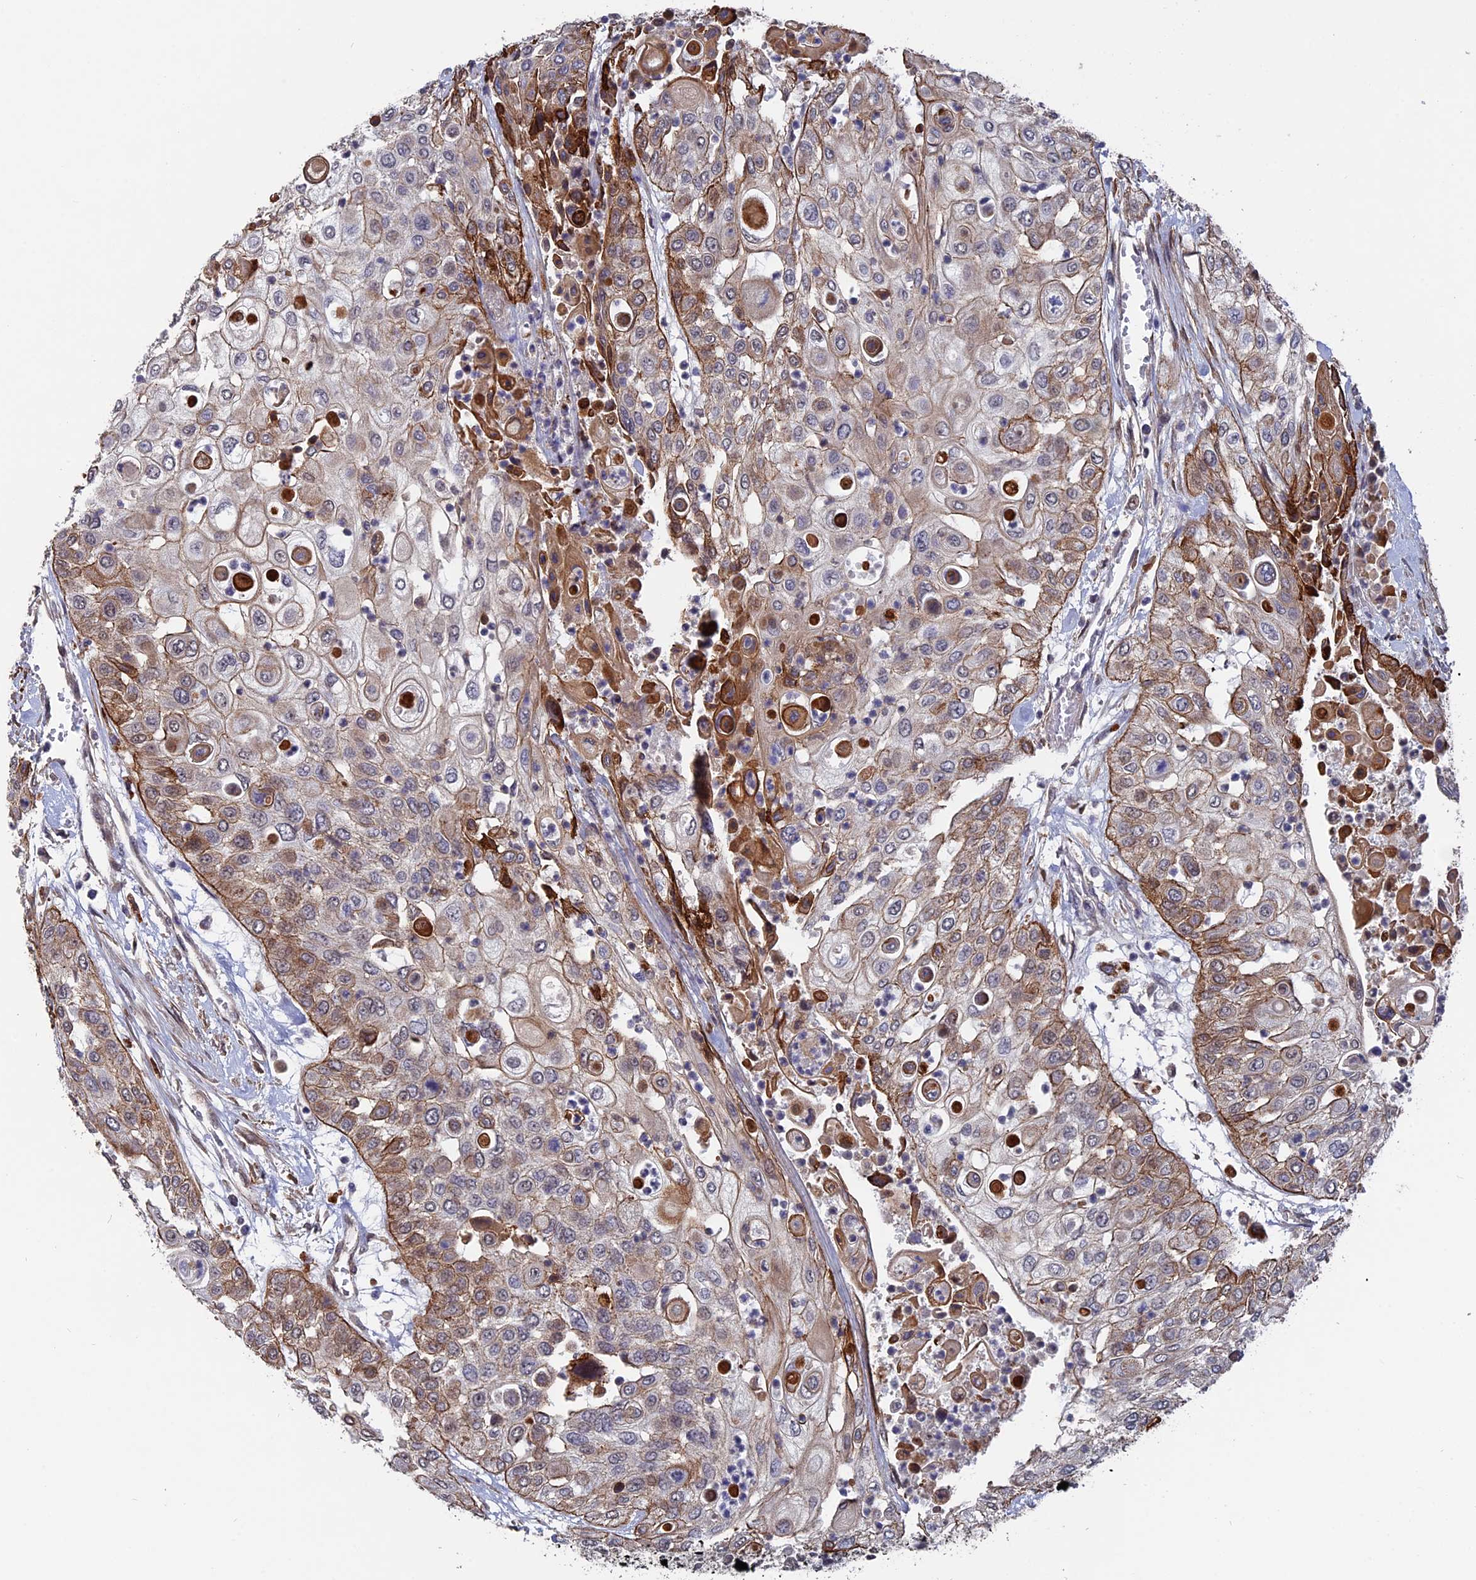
{"staining": {"intensity": "moderate", "quantity": "25%-75%", "location": "cytoplasmic/membranous"}, "tissue": "urothelial cancer", "cell_type": "Tumor cells", "image_type": "cancer", "snomed": [{"axis": "morphology", "description": "Urothelial carcinoma, High grade"}, {"axis": "topography", "description": "Urinary bladder"}], "caption": "About 25%-75% of tumor cells in urothelial cancer show moderate cytoplasmic/membranous protein expression as visualized by brown immunohistochemical staining.", "gene": "NOSIP", "patient": {"sex": "female", "age": 79}}